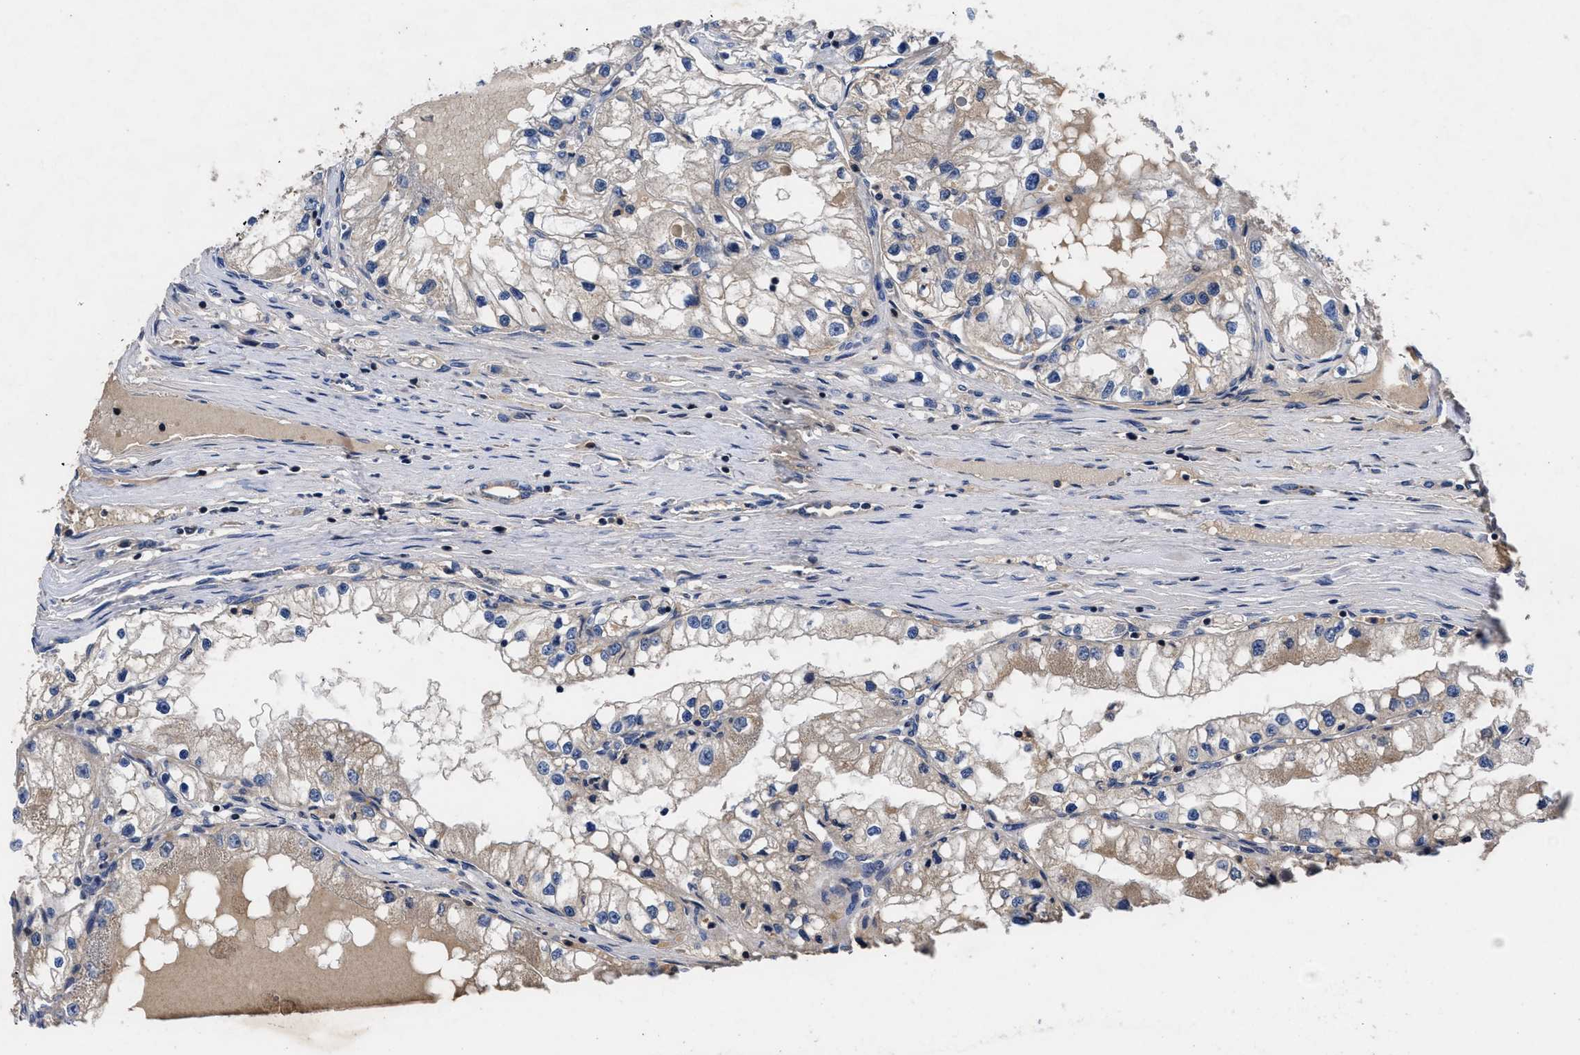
{"staining": {"intensity": "weak", "quantity": "<25%", "location": "cytoplasmic/membranous"}, "tissue": "renal cancer", "cell_type": "Tumor cells", "image_type": "cancer", "snomed": [{"axis": "morphology", "description": "Adenocarcinoma, NOS"}, {"axis": "topography", "description": "Kidney"}], "caption": "Immunohistochemical staining of renal cancer shows no significant positivity in tumor cells.", "gene": "YBEY", "patient": {"sex": "male", "age": 68}}